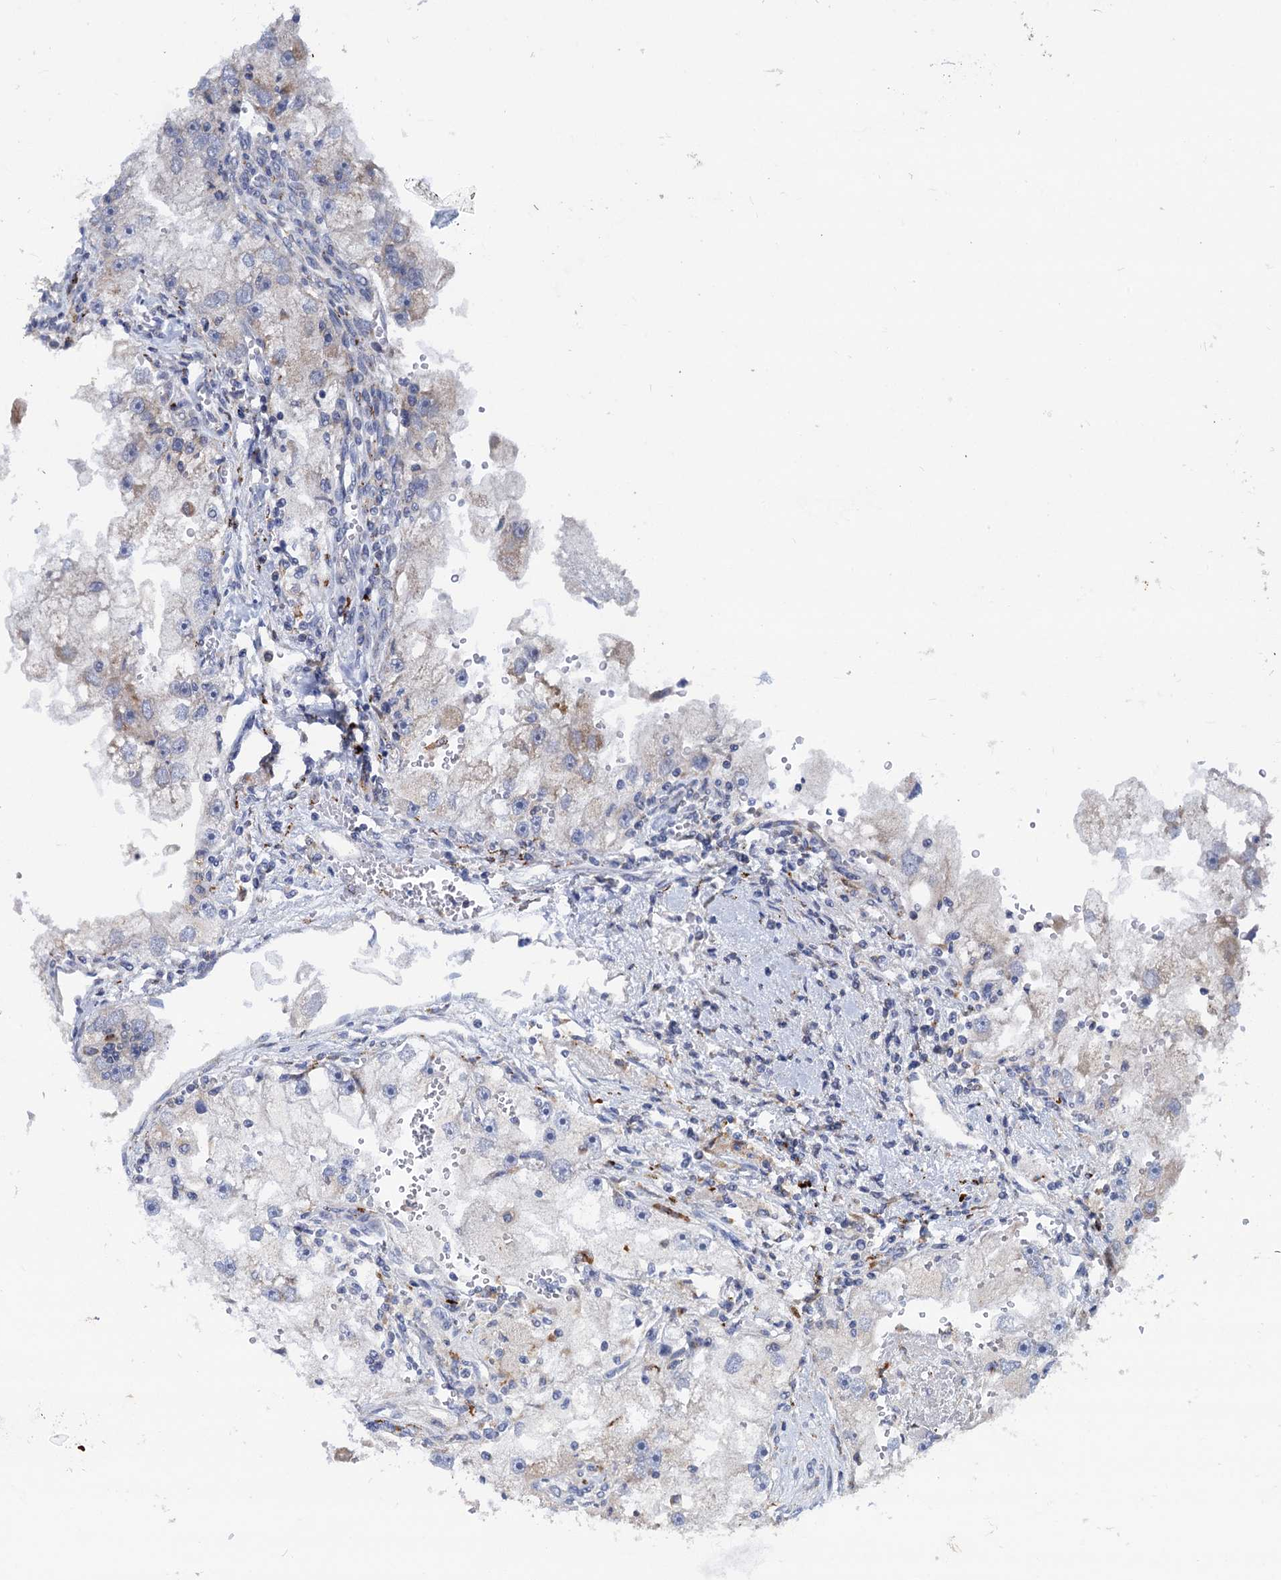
{"staining": {"intensity": "negative", "quantity": "none", "location": "none"}, "tissue": "renal cancer", "cell_type": "Tumor cells", "image_type": "cancer", "snomed": [{"axis": "morphology", "description": "Adenocarcinoma, NOS"}, {"axis": "topography", "description": "Kidney"}], "caption": "DAB immunohistochemical staining of renal cancer shows no significant positivity in tumor cells. (DAB IHC visualized using brightfield microscopy, high magnification).", "gene": "ANKS3", "patient": {"sex": "male", "age": 63}}